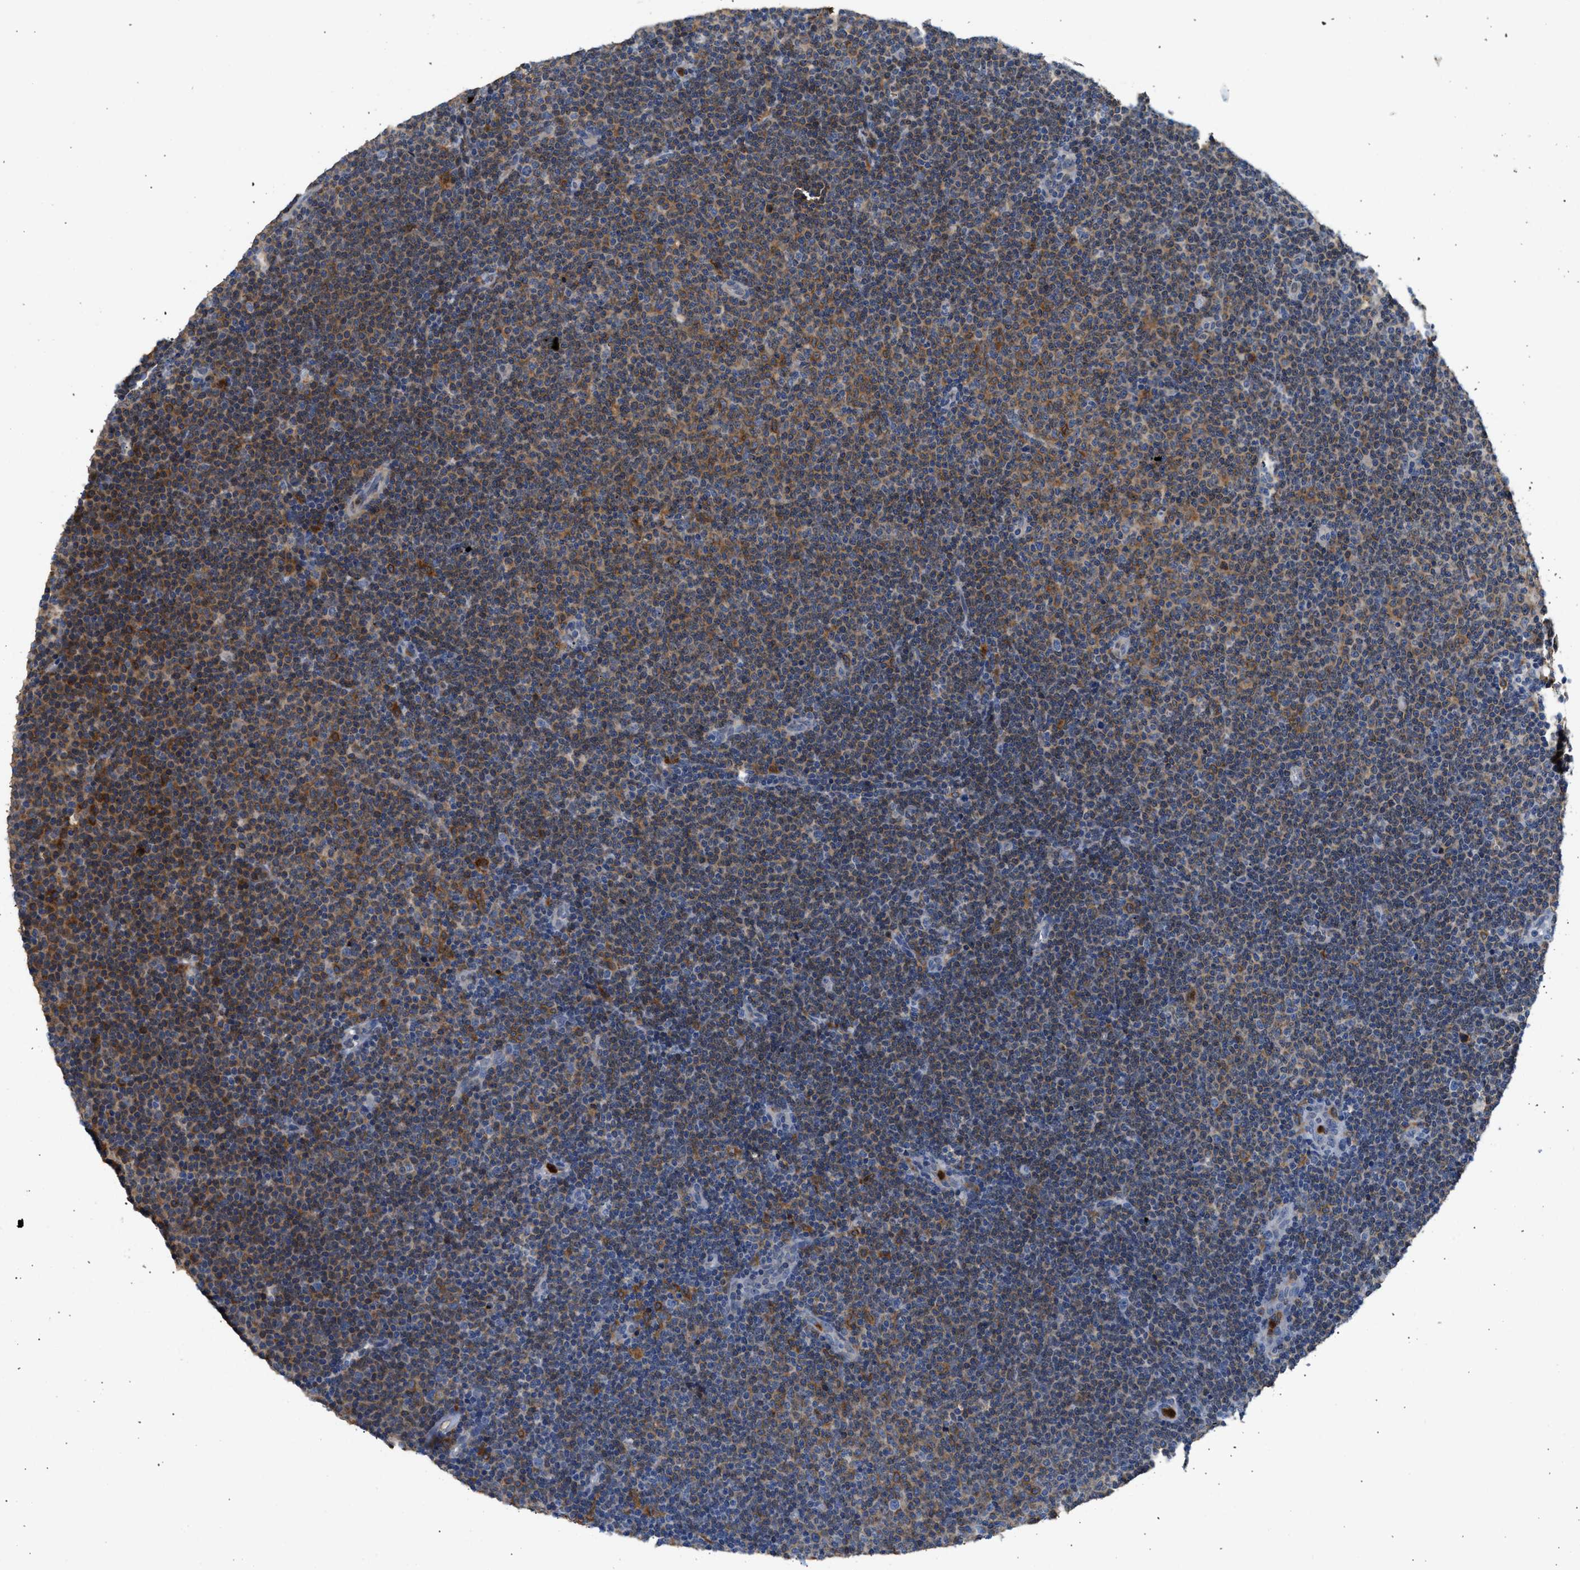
{"staining": {"intensity": "moderate", "quantity": ">75%", "location": "cytoplasmic/membranous"}, "tissue": "lymphoma", "cell_type": "Tumor cells", "image_type": "cancer", "snomed": [{"axis": "morphology", "description": "Malignant lymphoma, non-Hodgkin's type, Low grade"}, {"axis": "topography", "description": "Lymph node"}], "caption": "Moderate cytoplasmic/membranous staining for a protein is present in approximately >75% of tumor cells of lymphoma using immunohistochemistry (IHC).", "gene": "RAB31", "patient": {"sex": "female", "age": 53}}